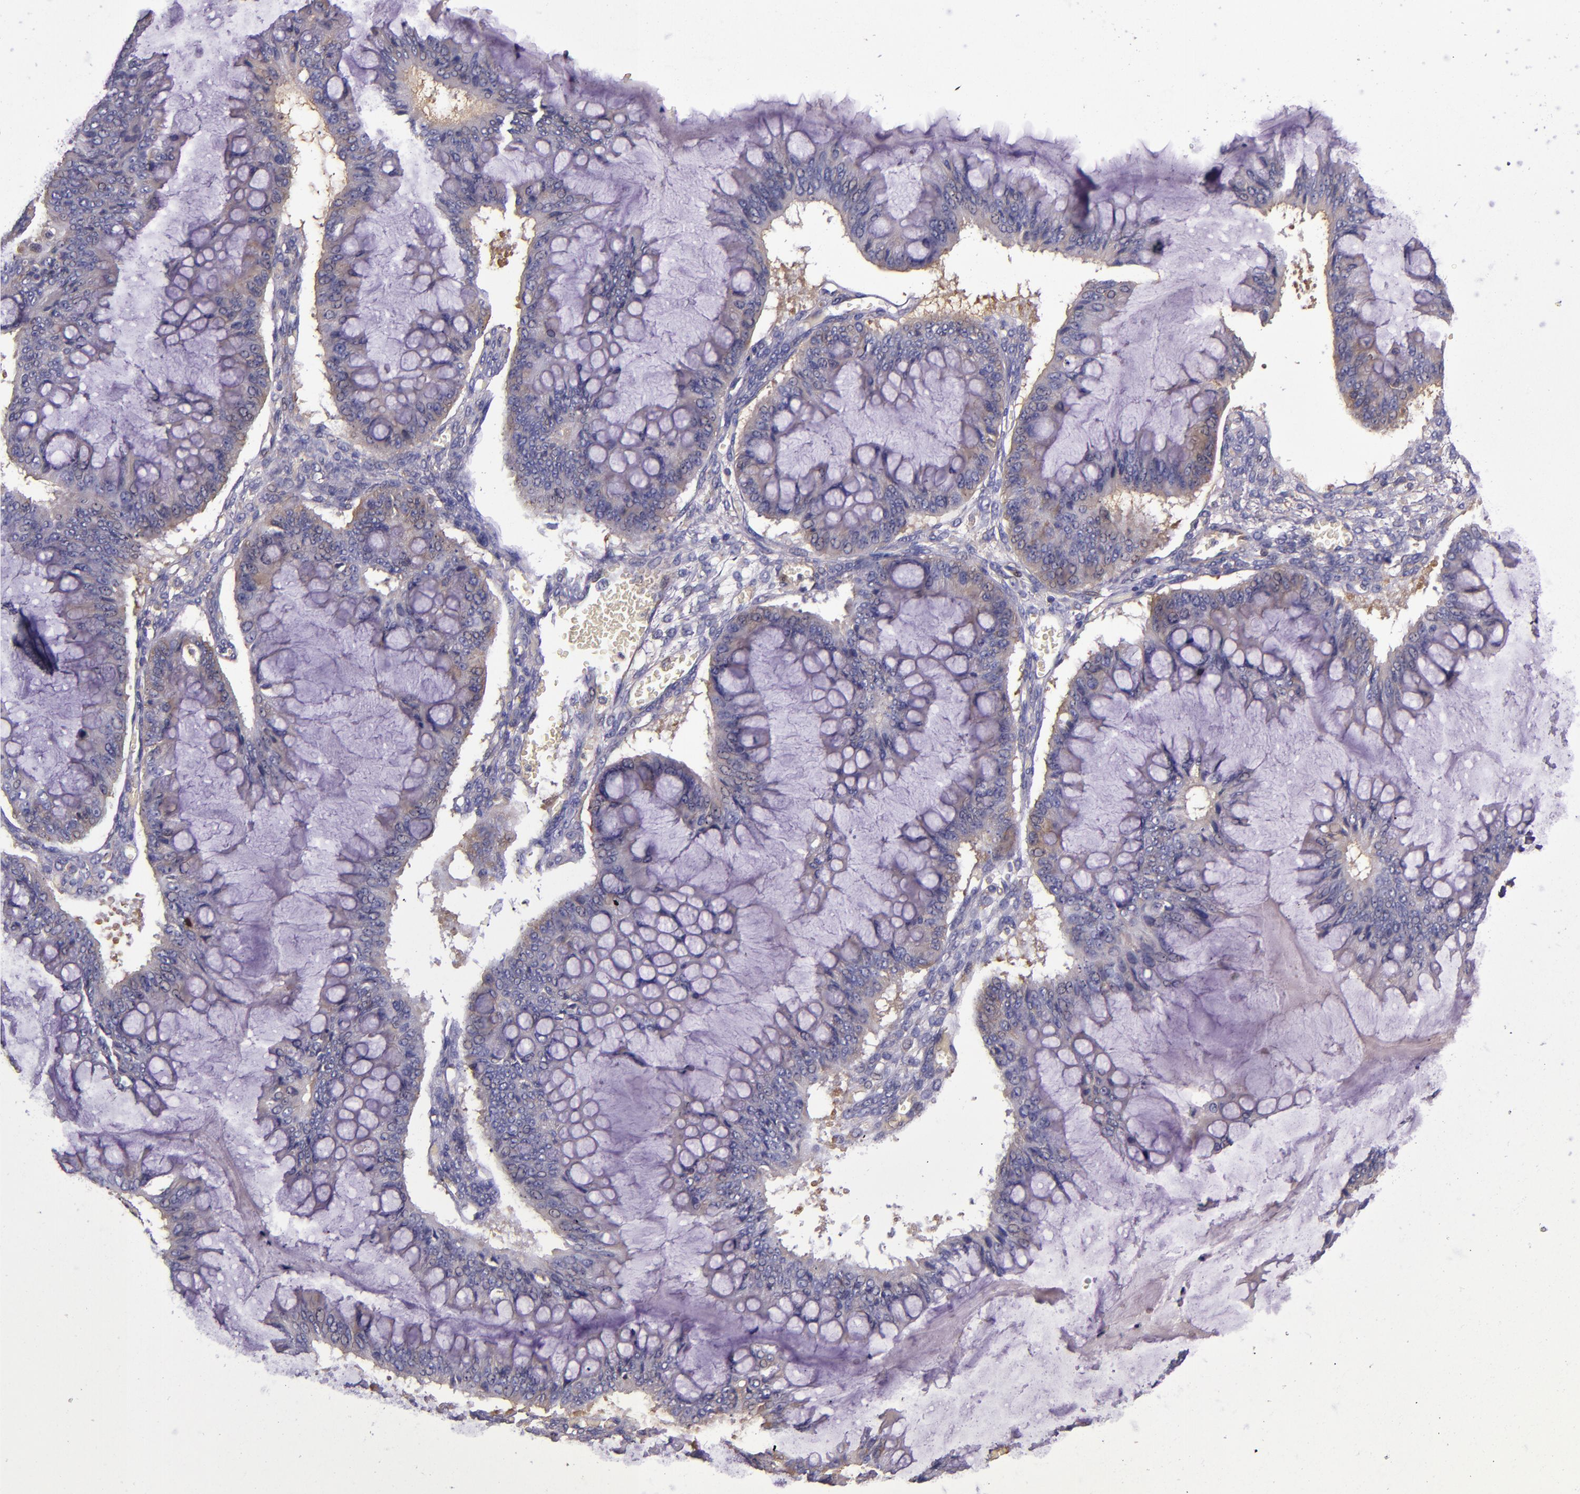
{"staining": {"intensity": "weak", "quantity": "<25%", "location": "cytoplasmic/membranous"}, "tissue": "ovarian cancer", "cell_type": "Tumor cells", "image_type": "cancer", "snomed": [{"axis": "morphology", "description": "Cystadenocarcinoma, mucinous, NOS"}, {"axis": "topography", "description": "Ovary"}], "caption": "Tumor cells show no significant staining in ovarian cancer.", "gene": "CLEC3B", "patient": {"sex": "female", "age": 73}}